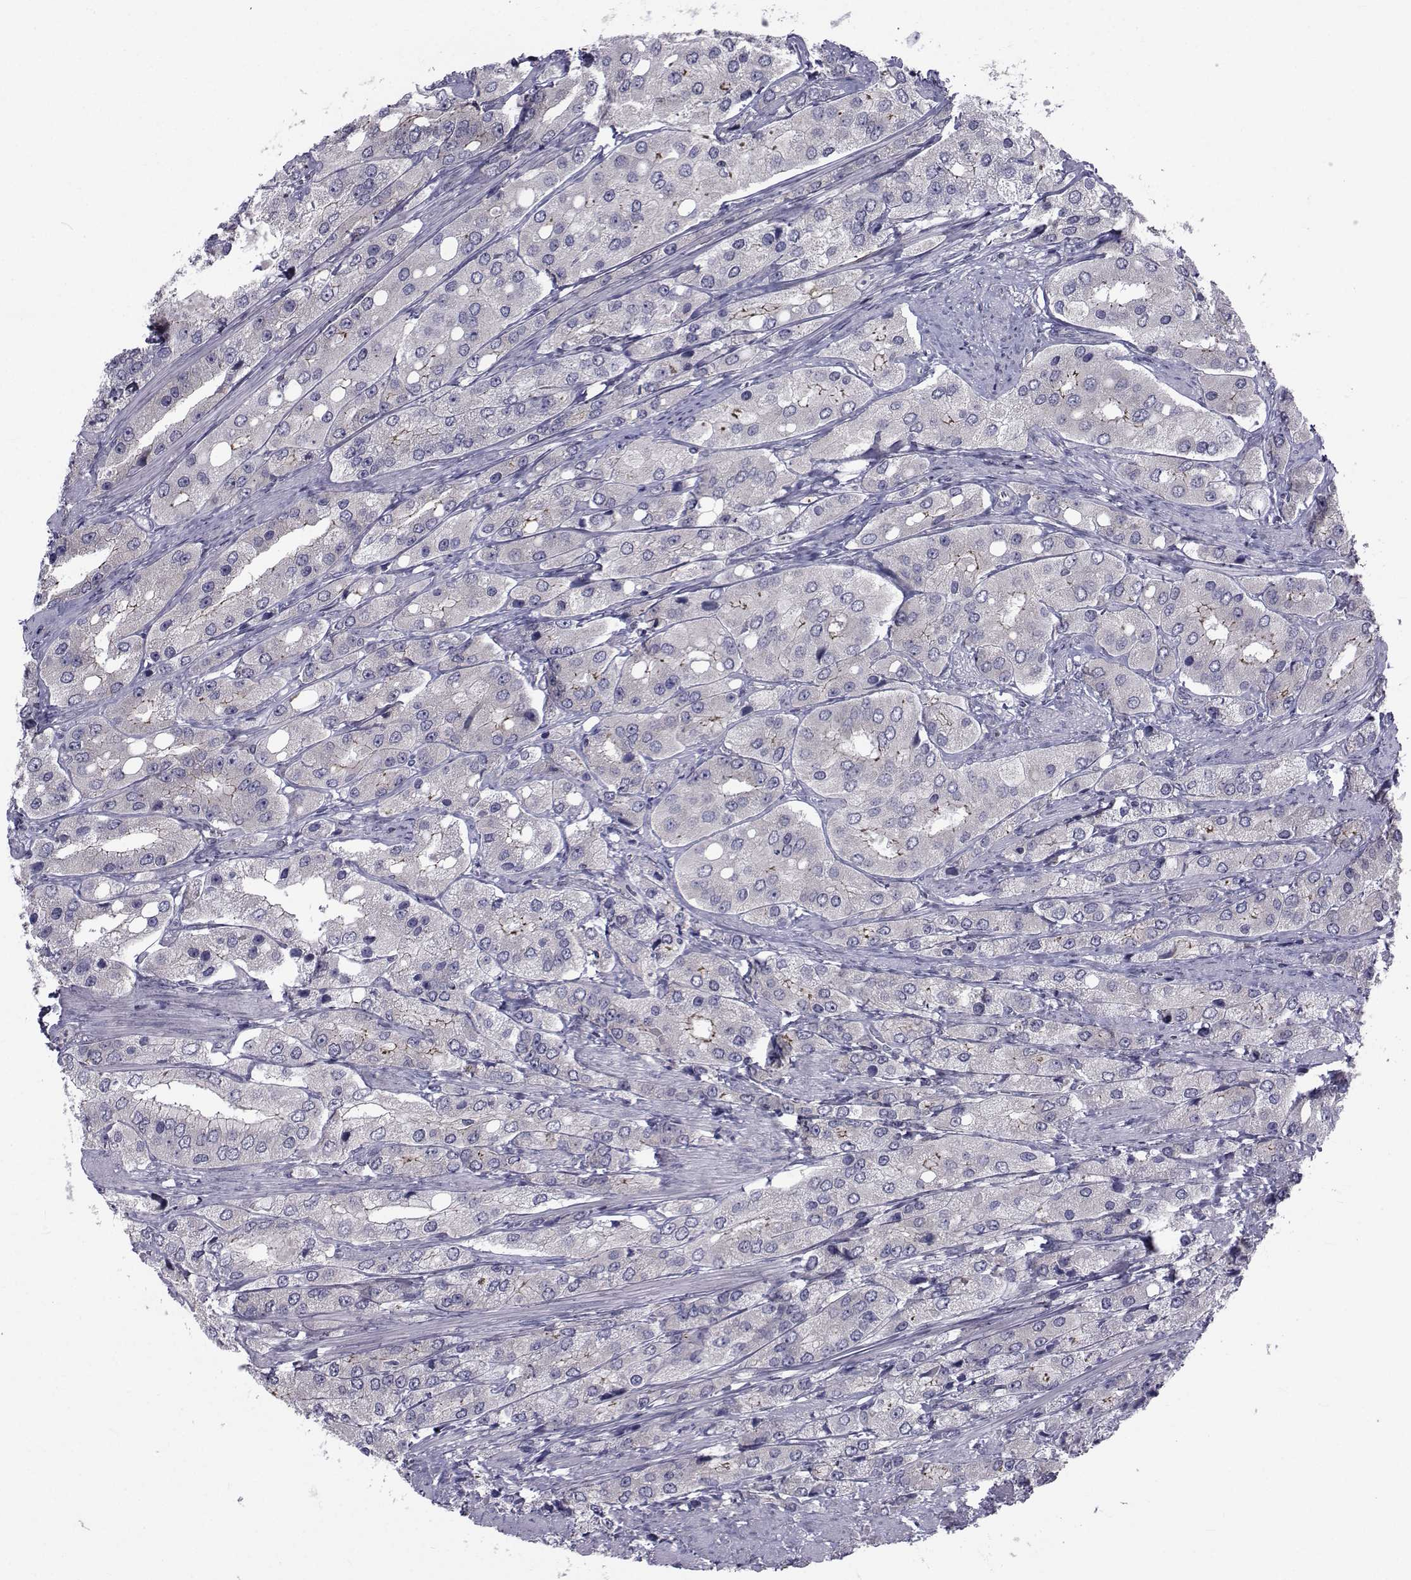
{"staining": {"intensity": "strong", "quantity": "<25%", "location": "cytoplasmic/membranous"}, "tissue": "prostate cancer", "cell_type": "Tumor cells", "image_type": "cancer", "snomed": [{"axis": "morphology", "description": "Adenocarcinoma, Low grade"}, {"axis": "topography", "description": "Prostate"}], "caption": "The image exhibits staining of prostate cancer, revealing strong cytoplasmic/membranous protein positivity (brown color) within tumor cells. (DAB IHC, brown staining for protein, blue staining for nuclei).", "gene": "SLC30A10", "patient": {"sex": "male", "age": 69}}